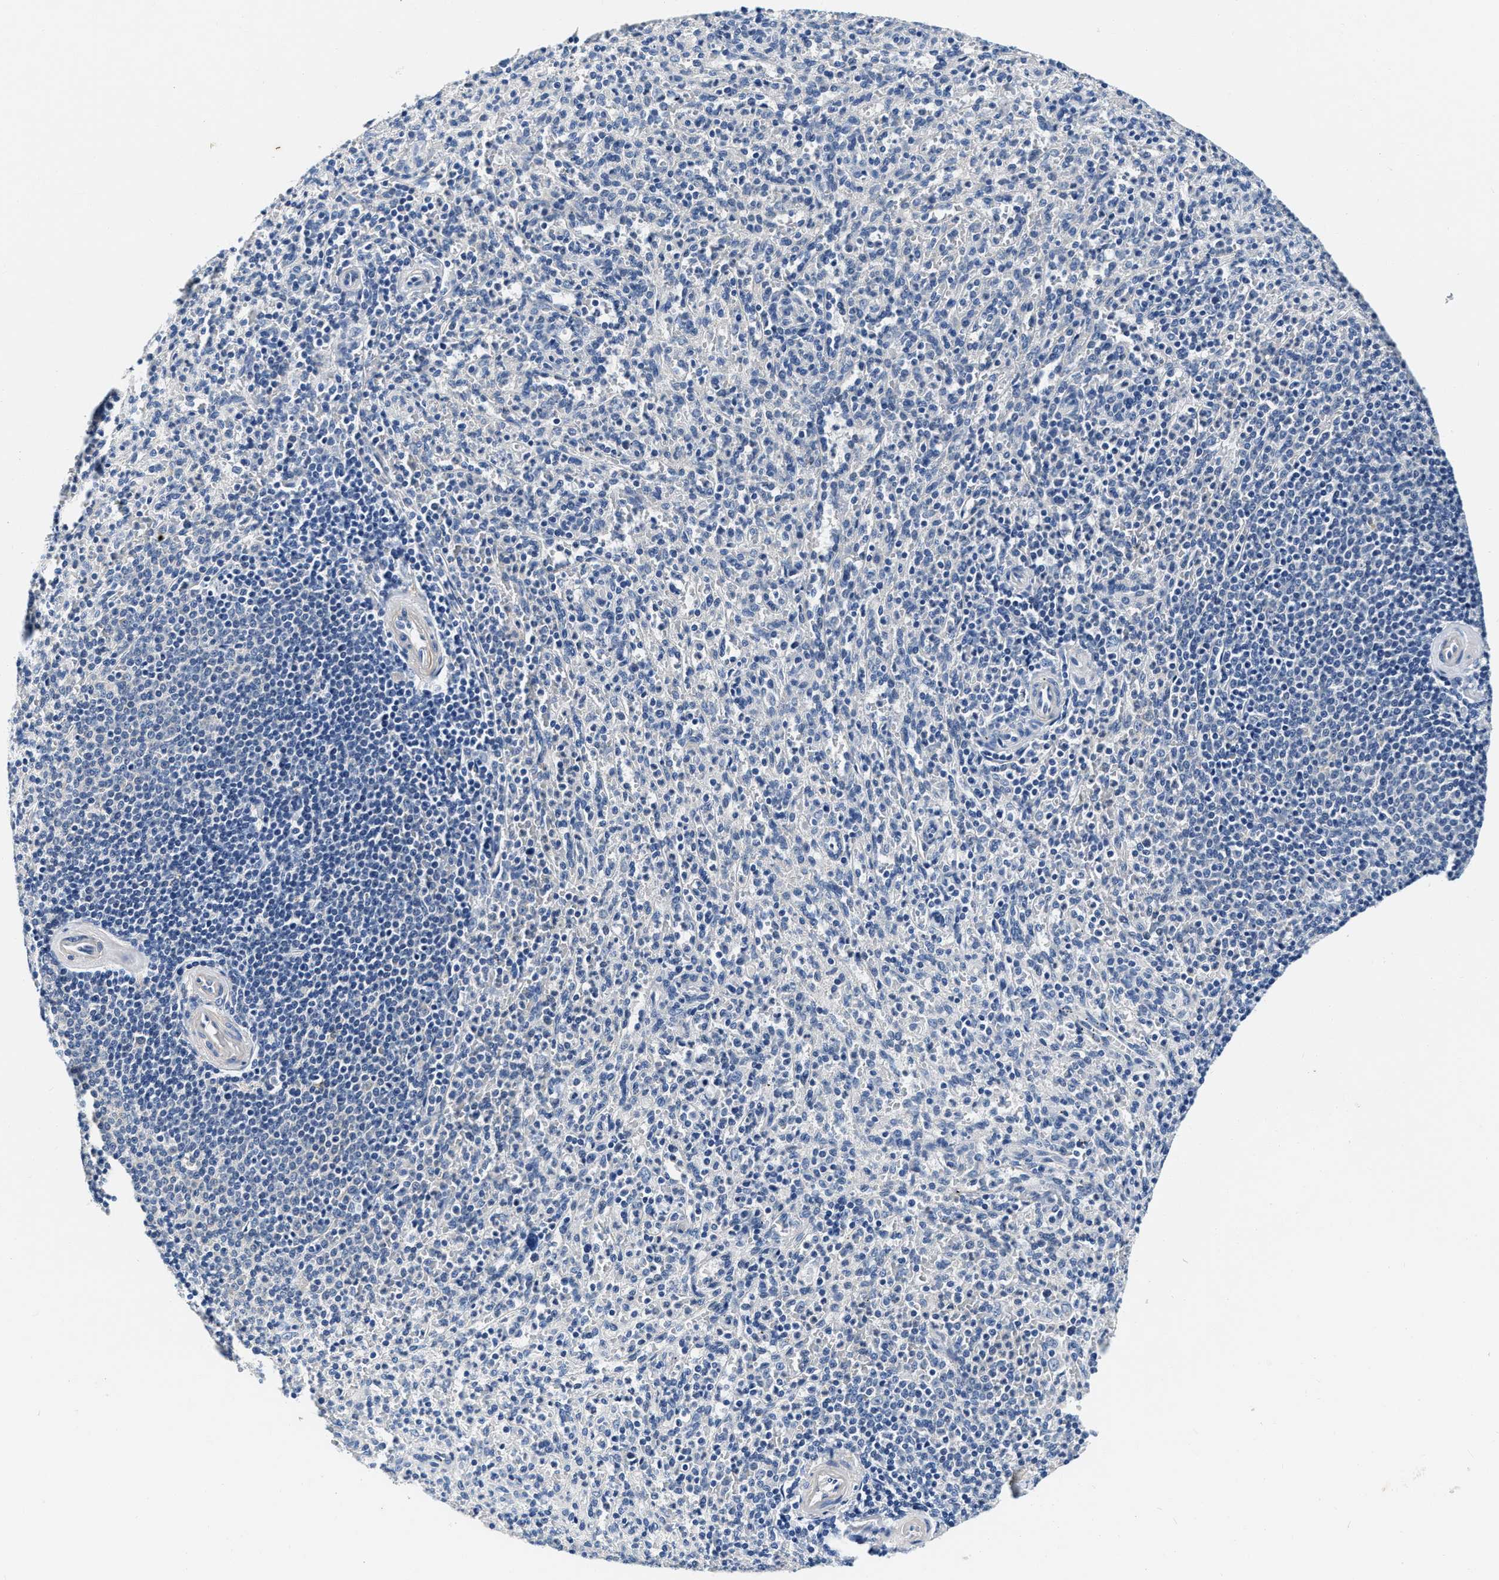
{"staining": {"intensity": "negative", "quantity": "none", "location": "none"}, "tissue": "spleen", "cell_type": "Cells in red pulp", "image_type": "normal", "snomed": [{"axis": "morphology", "description": "Normal tissue, NOS"}, {"axis": "topography", "description": "Spleen"}], "caption": "Immunohistochemistry (IHC) of normal human spleen demonstrates no staining in cells in red pulp. (Stains: DAB (3,3'-diaminobenzidine) IHC with hematoxylin counter stain, Microscopy: brightfield microscopy at high magnification).", "gene": "EIF2AK2", "patient": {"sex": "male", "age": 36}}